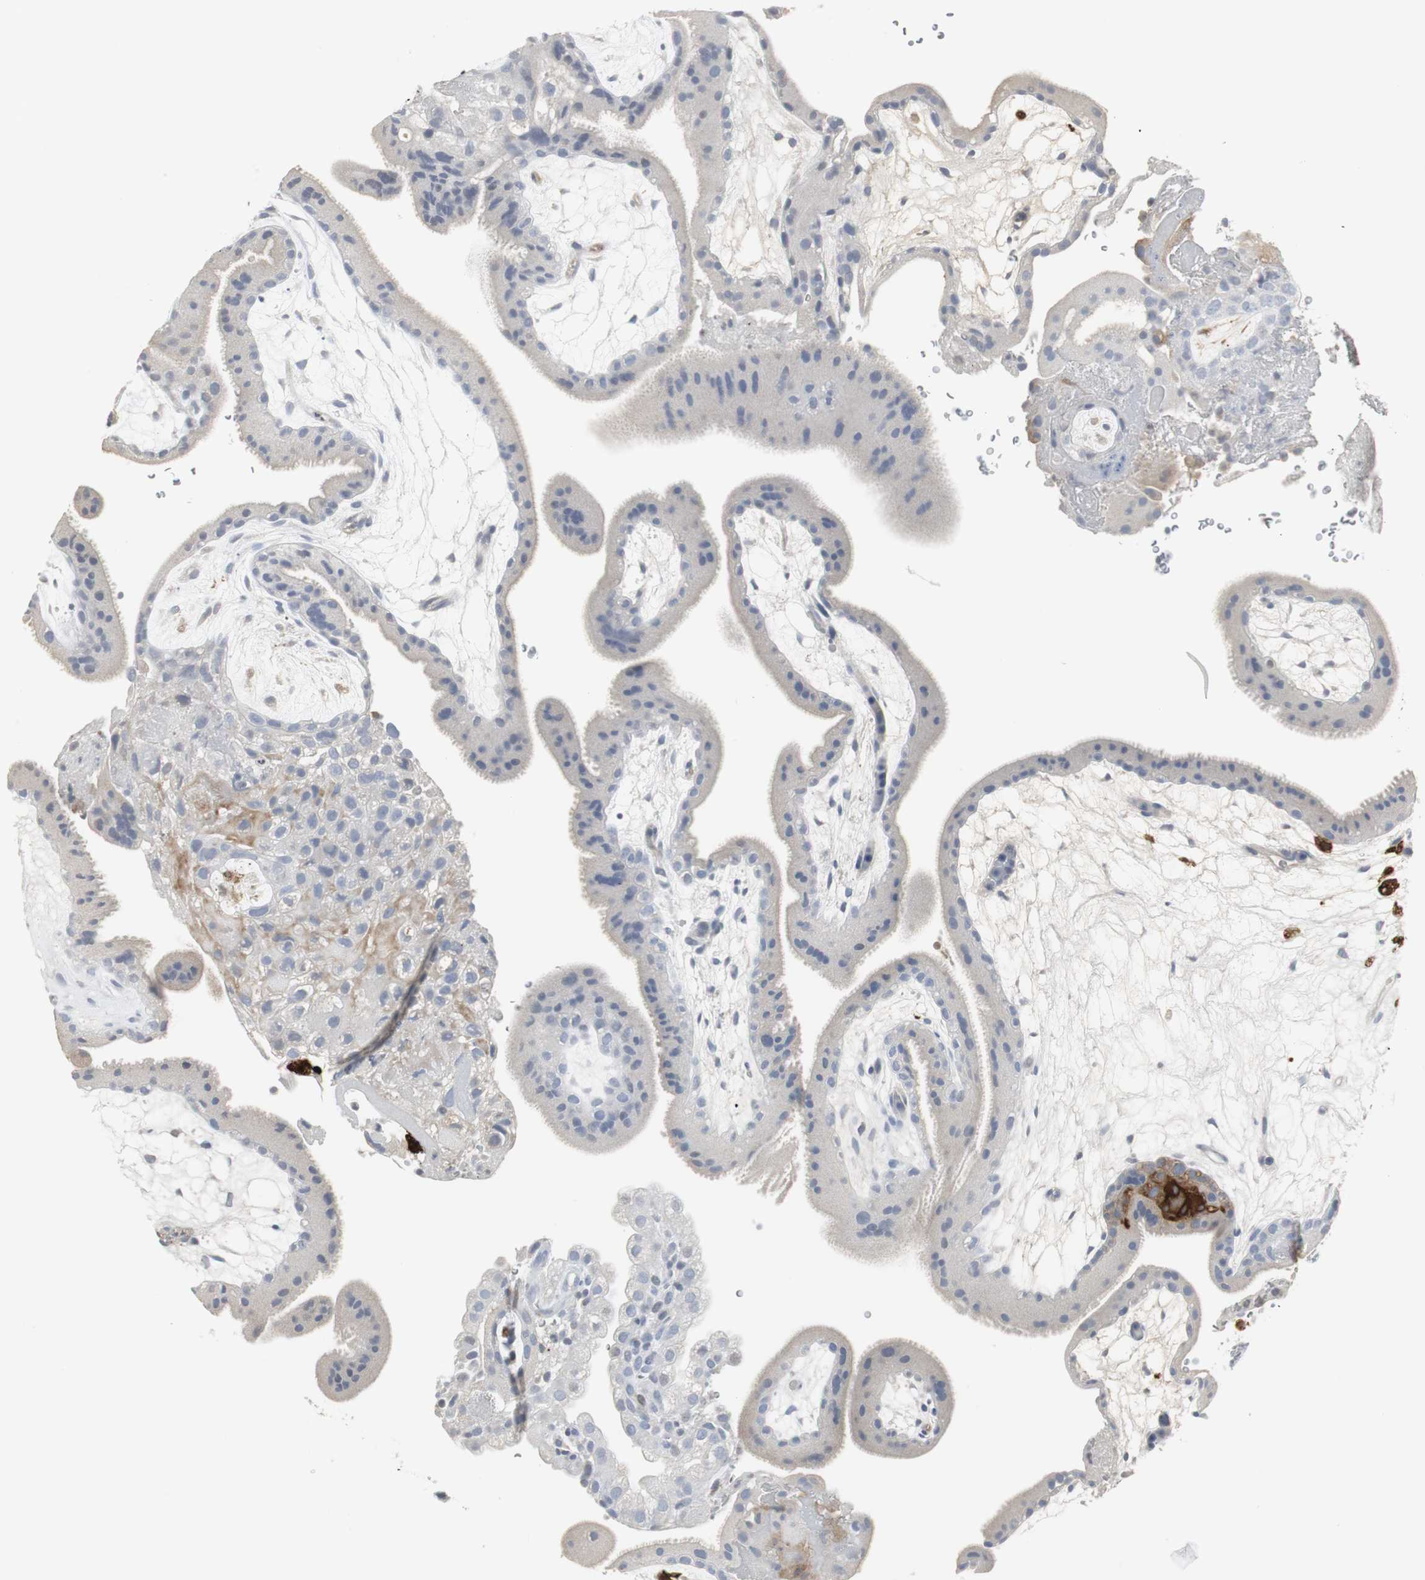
{"staining": {"intensity": "negative", "quantity": "none", "location": "none"}, "tissue": "placenta", "cell_type": "Decidual cells", "image_type": "normal", "snomed": [{"axis": "morphology", "description": "Normal tissue, NOS"}, {"axis": "topography", "description": "Placenta"}], "caption": "Immunohistochemical staining of benign human placenta exhibits no significant expression in decidual cells. Brightfield microscopy of IHC stained with DAB (brown) and hematoxylin (blue), captured at high magnification.", "gene": "PI15", "patient": {"sex": "female", "age": 19}}